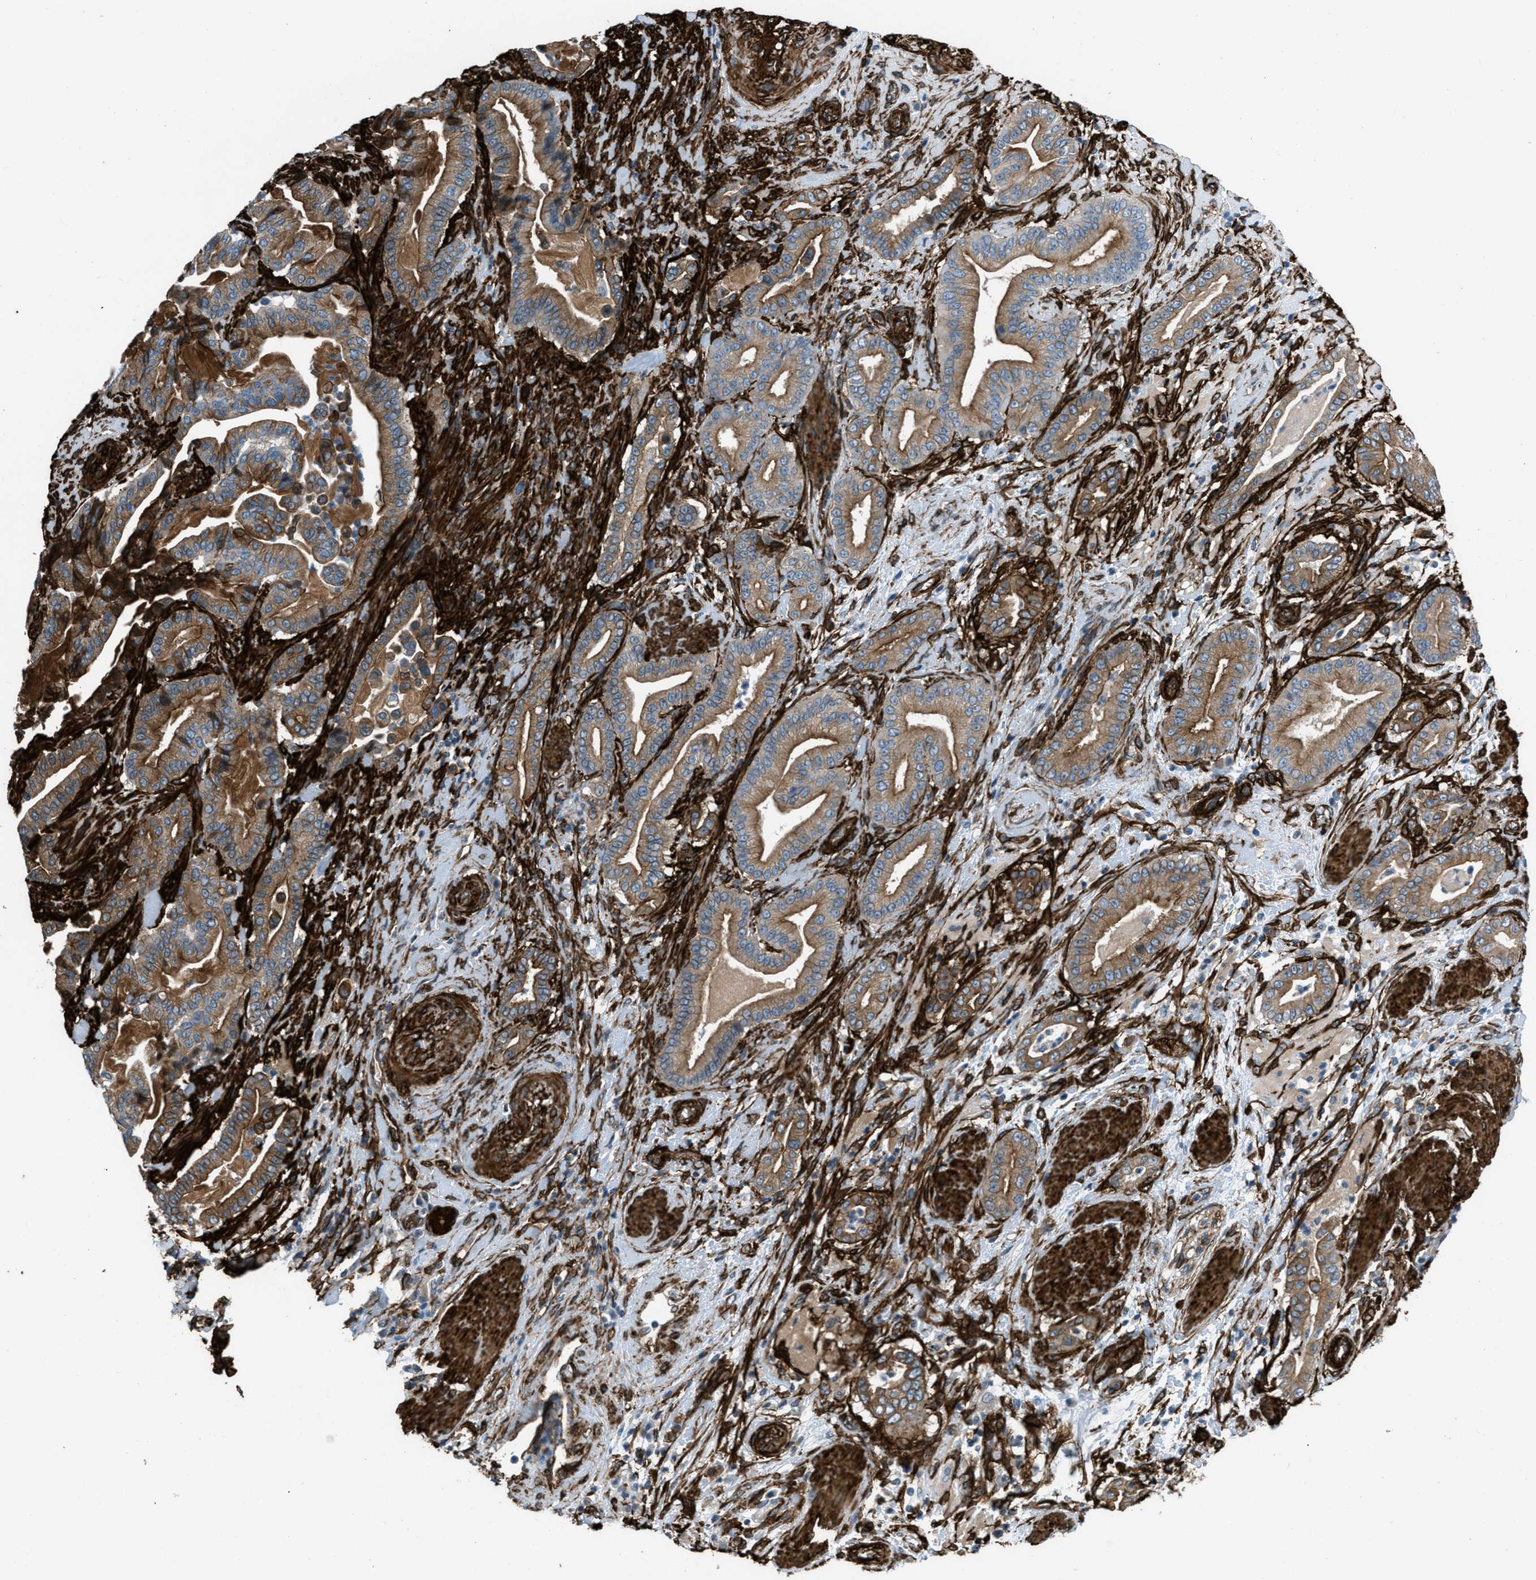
{"staining": {"intensity": "moderate", "quantity": ">75%", "location": "cytoplasmic/membranous"}, "tissue": "pancreatic cancer", "cell_type": "Tumor cells", "image_type": "cancer", "snomed": [{"axis": "morphology", "description": "Normal tissue, NOS"}, {"axis": "morphology", "description": "Adenocarcinoma, NOS"}, {"axis": "topography", "description": "Pancreas"}], "caption": "Protein staining of pancreatic cancer (adenocarcinoma) tissue demonstrates moderate cytoplasmic/membranous positivity in about >75% of tumor cells. The staining was performed using DAB (3,3'-diaminobenzidine), with brown indicating positive protein expression. Nuclei are stained blue with hematoxylin.", "gene": "CALD1", "patient": {"sex": "male", "age": 63}}